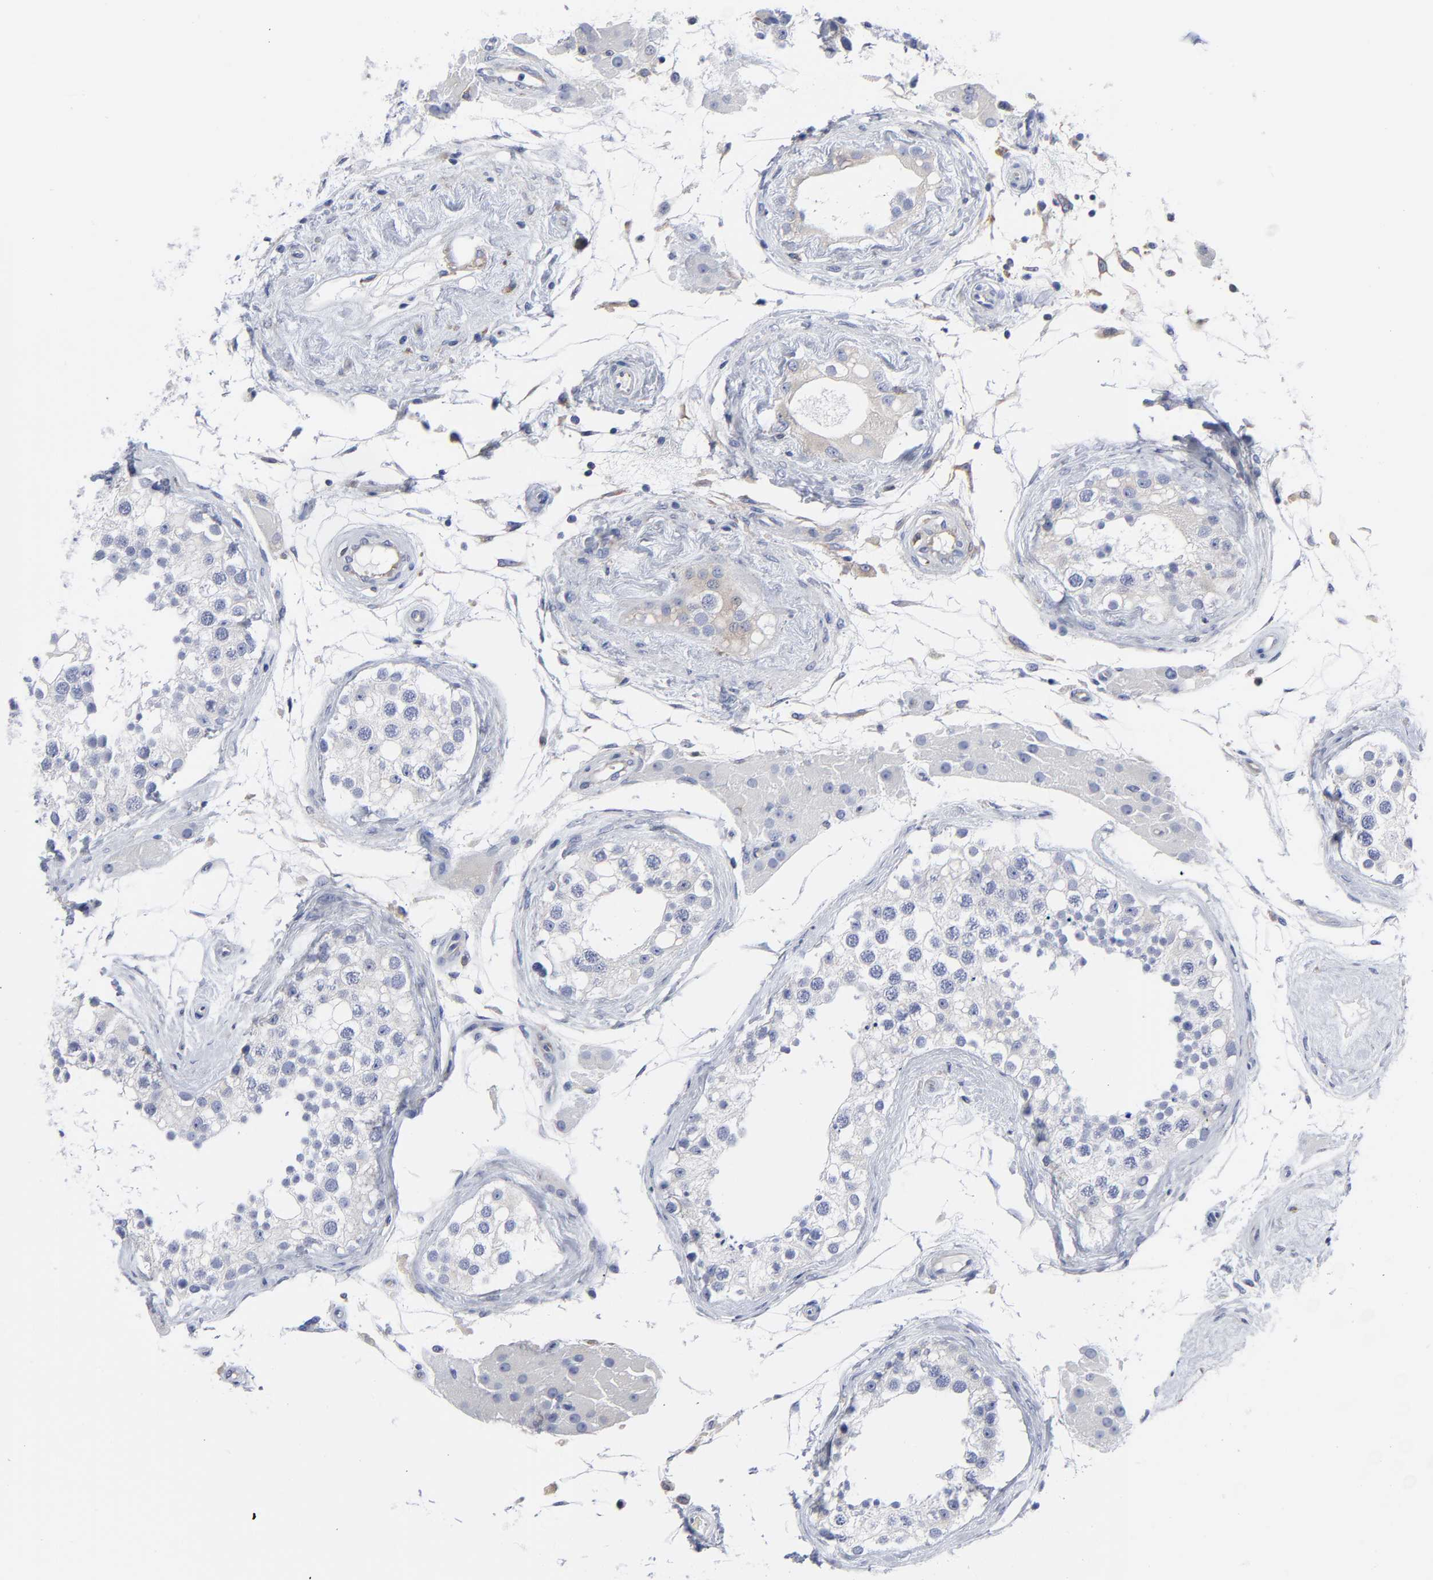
{"staining": {"intensity": "negative", "quantity": "none", "location": "none"}, "tissue": "testis", "cell_type": "Cells in seminiferous ducts", "image_type": "normal", "snomed": [{"axis": "morphology", "description": "Normal tissue, NOS"}, {"axis": "topography", "description": "Testis"}], "caption": "Cells in seminiferous ducts are negative for brown protein staining in unremarkable testis. (Brightfield microscopy of DAB immunohistochemistry at high magnification).", "gene": "STAT2", "patient": {"sex": "male", "age": 68}}